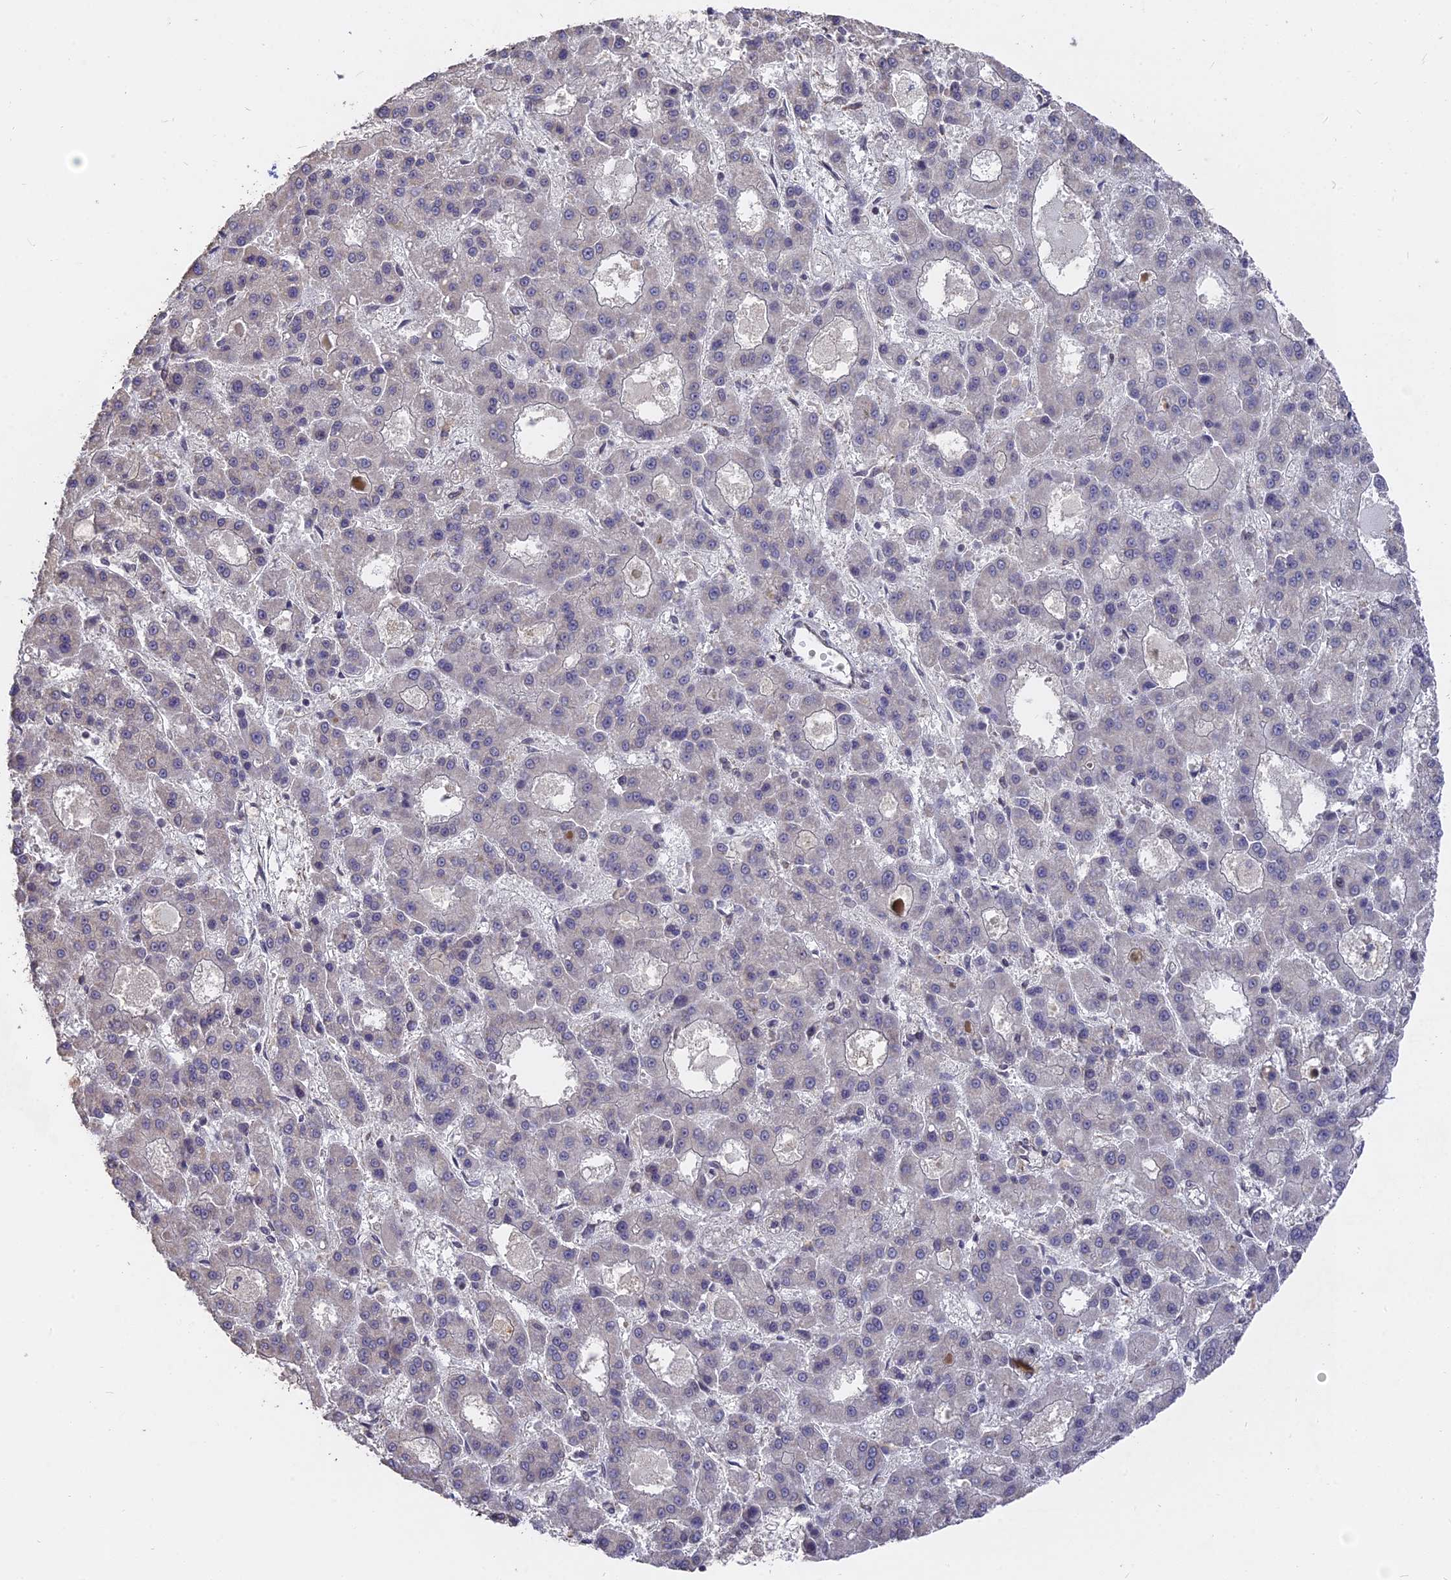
{"staining": {"intensity": "negative", "quantity": "none", "location": "none"}, "tissue": "liver cancer", "cell_type": "Tumor cells", "image_type": "cancer", "snomed": [{"axis": "morphology", "description": "Carcinoma, Hepatocellular, NOS"}, {"axis": "topography", "description": "Liver"}], "caption": "The IHC photomicrograph has no significant expression in tumor cells of liver cancer (hepatocellular carcinoma) tissue.", "gene": "NR1H3", "patient": {"sex": "male", "age": 70}}